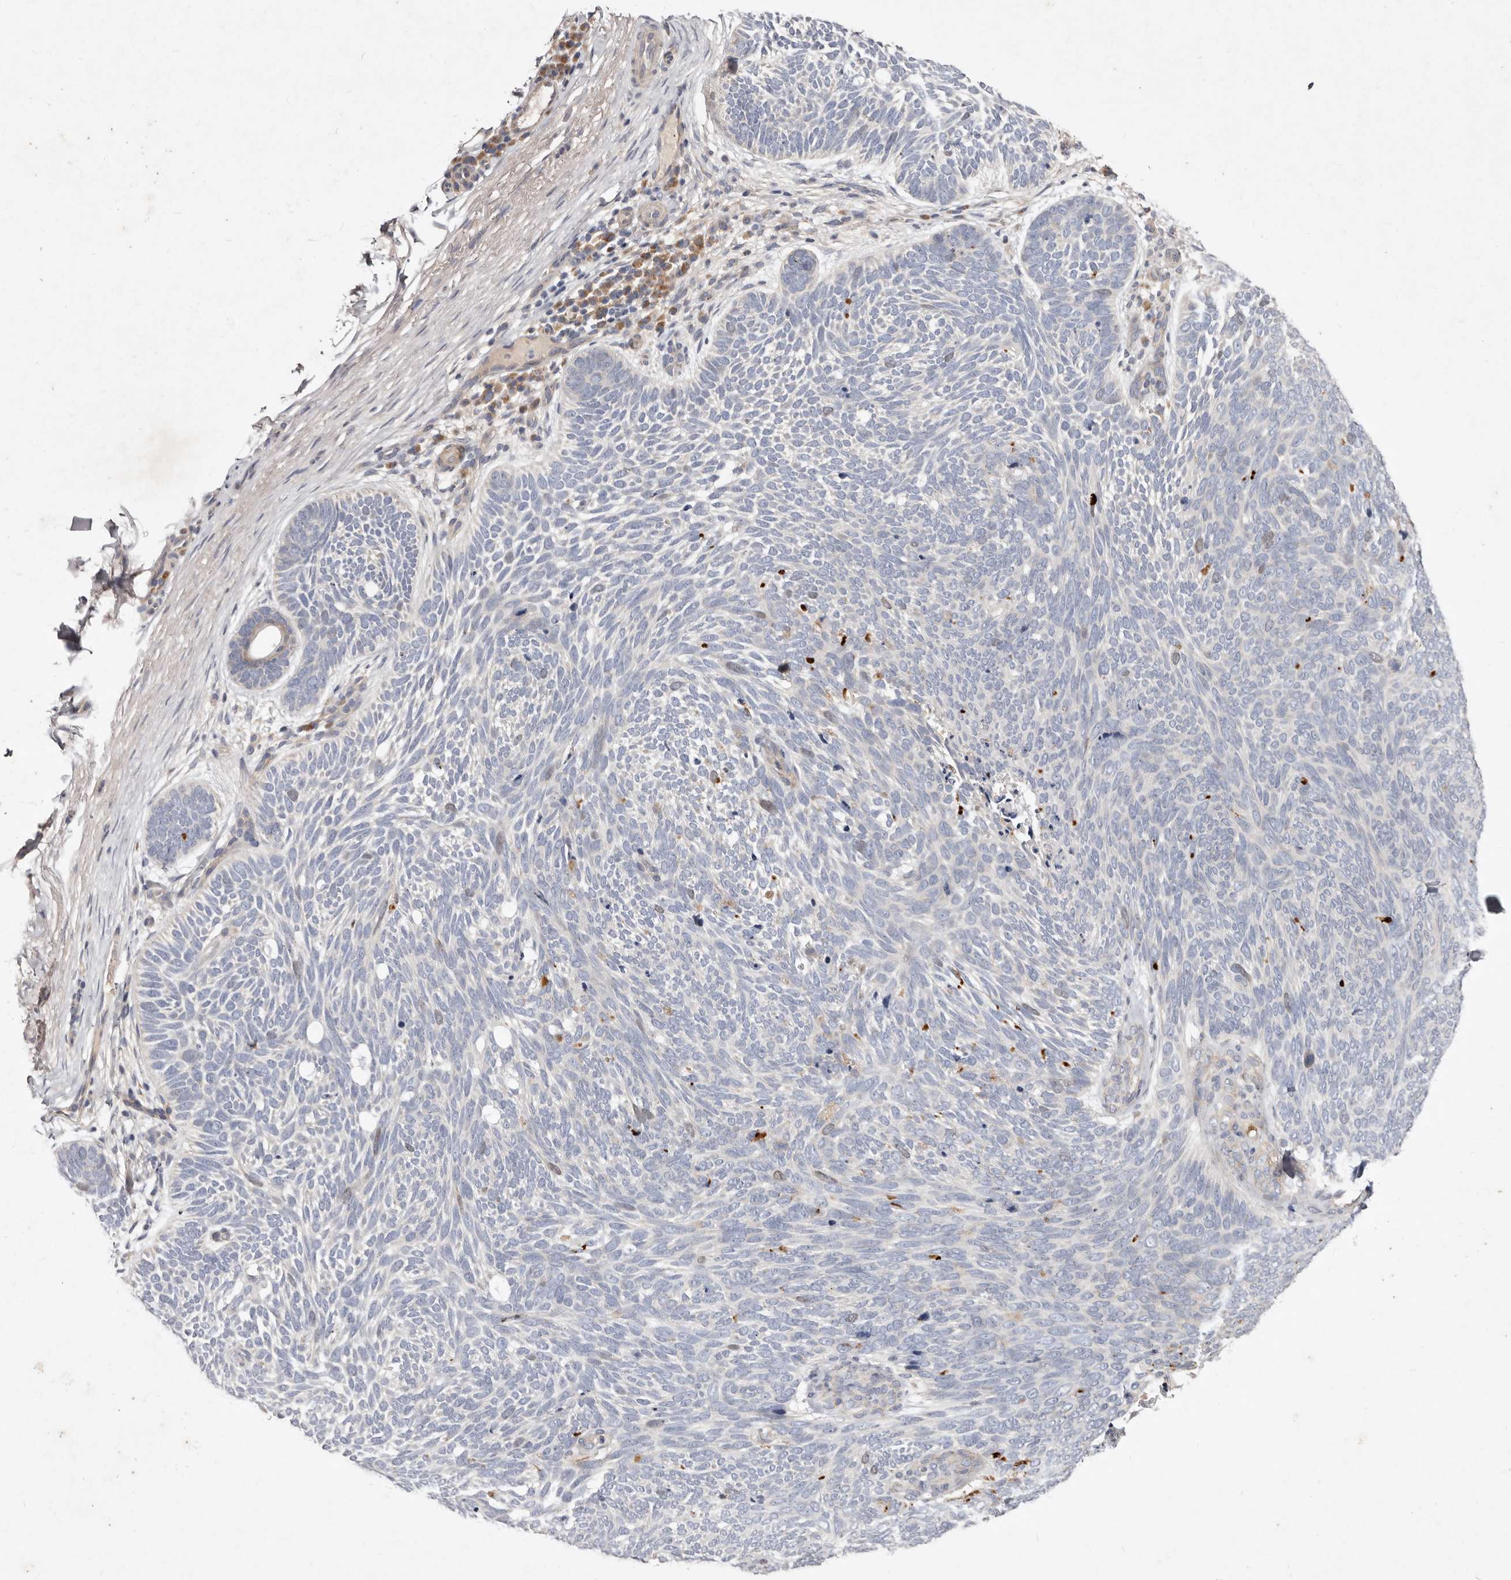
{"staining": {"intensity": "negative", "quantity": "none", "location": "none"}, "tissue": "skin cancer", "cell_type": "Tumor cells", "image_type": "cancer", "snomed": [{"axis": "morphology", "description": "Basal cell carcinoma"}, {"axis": "topography", "description": "Skin"}], "caption": "Immunohistochemistry (IHC) histopathology image of basal cell carcinoma (skin) stained for a protein (brown), which reveals no positivity in tumor cells. (Brightfield microscopy of DAB immunohistochemistry (IHC) at high magnification).", "gene": "SLC25A20", "patient": {"sex": "female", "age": 85}}